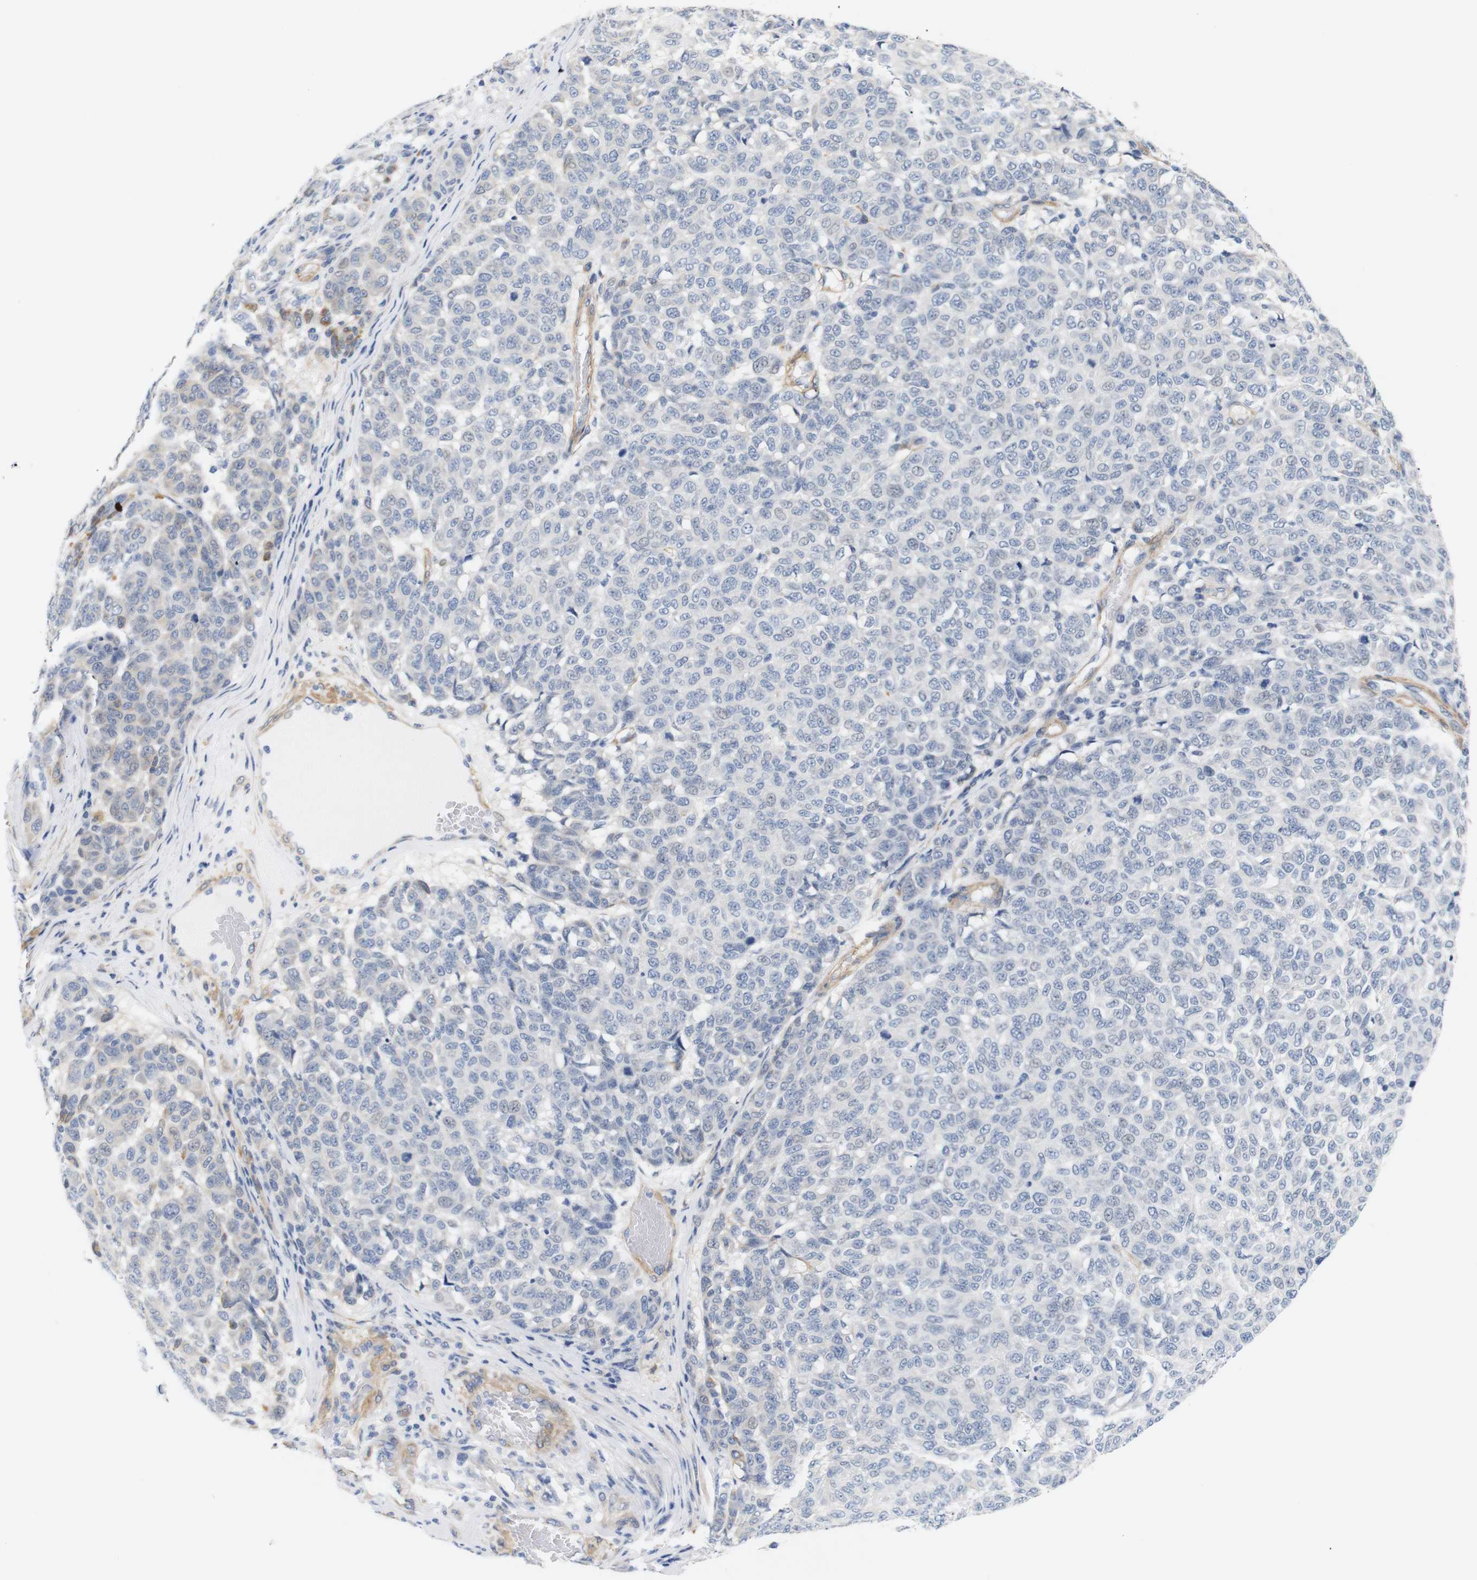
{"staining": {"intensity": "moderate", "quantity": "<25%", "location": "cytoplasmic/membranous"}, "tissue": "melanoma", "cell_type": "Tumor cells", "image_type": "cancer", "snomed": [{"axis": "morphology", "description": "Malignant melanoma, NOS"}, {"axis": "topography", "description": "Skin"}], "caption": "Melanoma stained for a protein (brown) exhibits moderate cytoplasmic/membranous positive expression in about <25% of tumor cells.", "gene": "STMN3", "patient": {"sex": "male", "age": 59}}